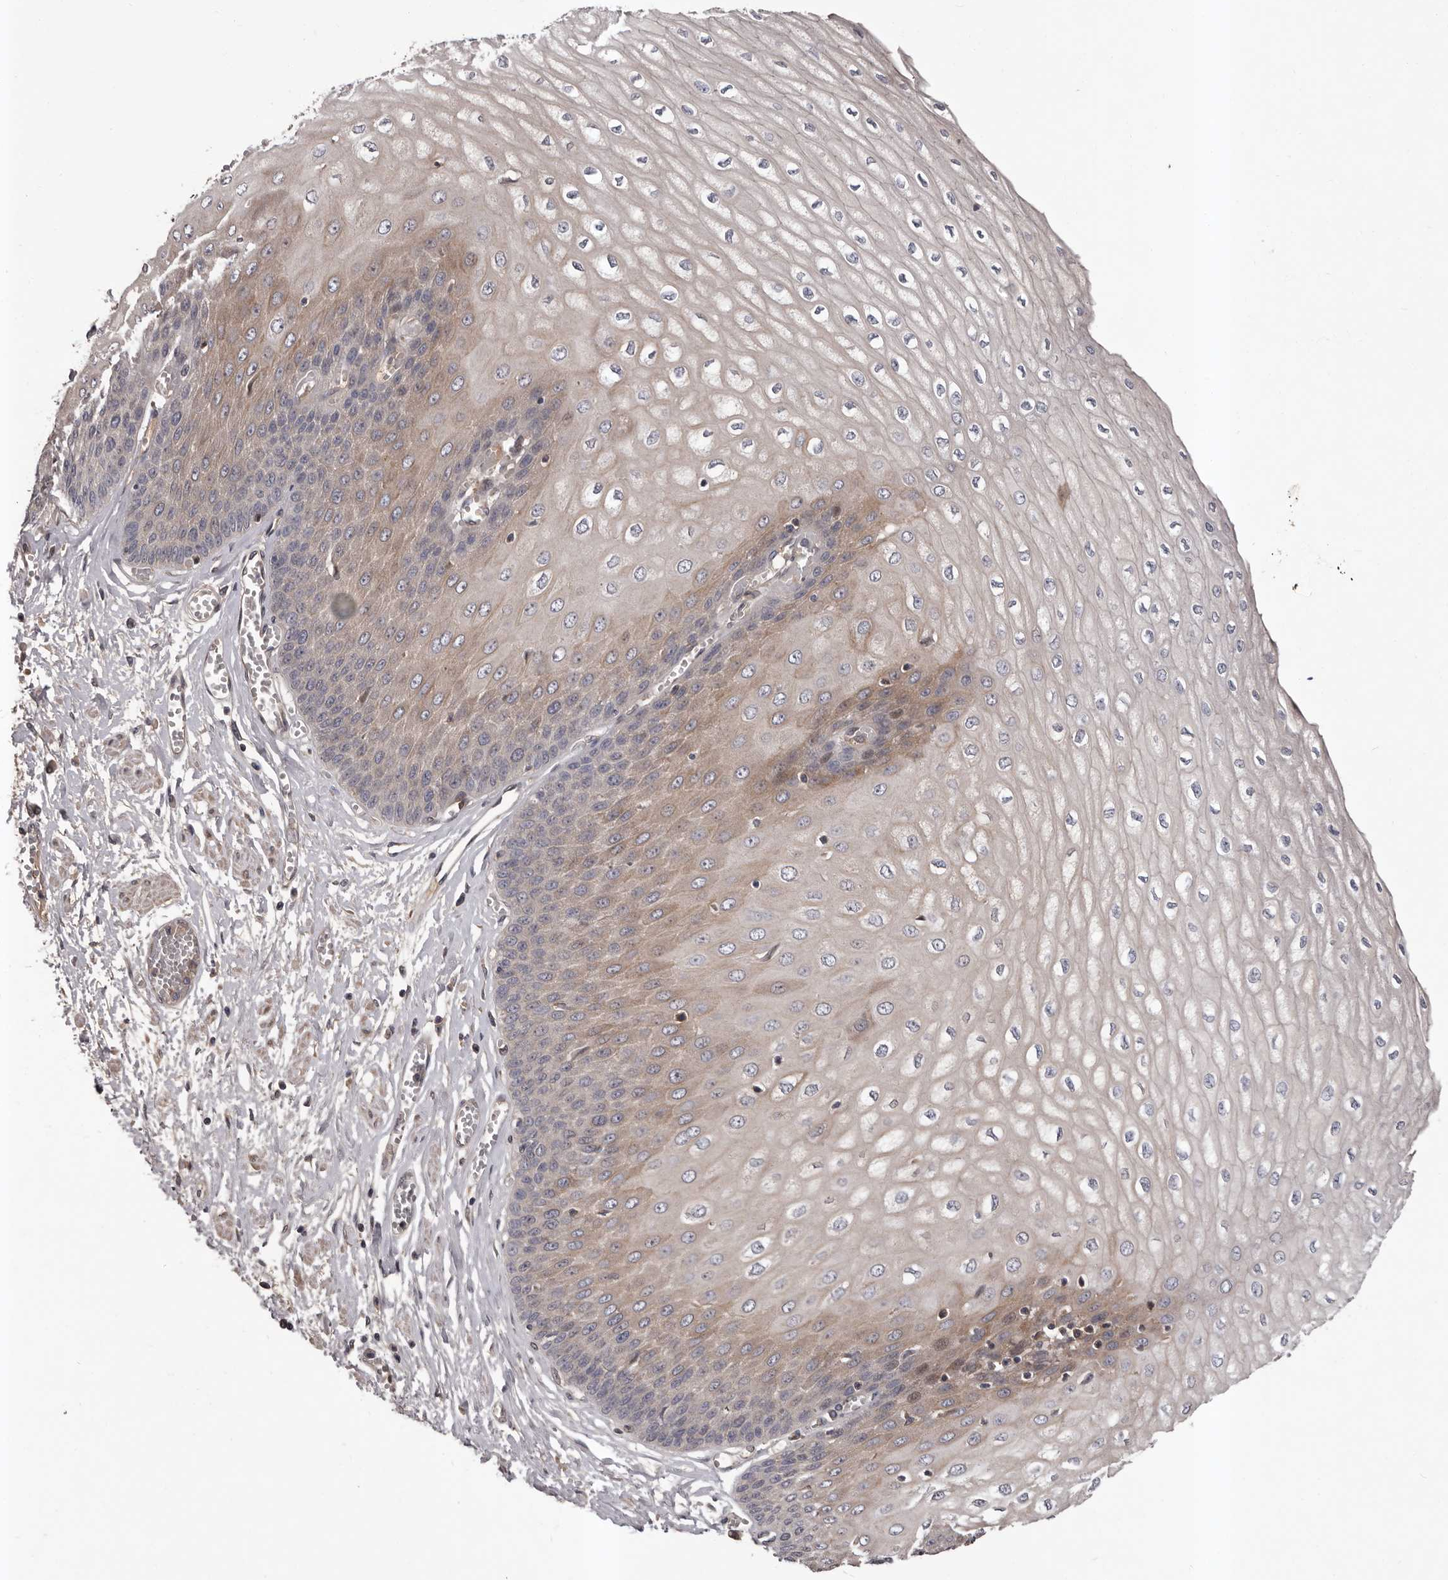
{"staining": {"intensity": "moderate", "quantity": "25%-75%", "location": "cytoplasmic/membranous"}, "tissue": "esophagus", "cell_type": "Squamous epithelial cells", "image_type": "normal", "snomed": [{"axis": "morphology", "description": "Normal tissue, NOS"}, {"axis": "topography", "description": "Esophagus"}], "caption": "Squamous epithelial cells demonstrate medium levels of moderate cytoplasmic/membranous staining in about 25%-75% of cells in normal esophagus. (DAB (3,3'-diaminobenzidine) IHC with brightfield microscopy, high magnification).", "gene": "PRKD1", "patient": {"sex": "male", "age": 60}}